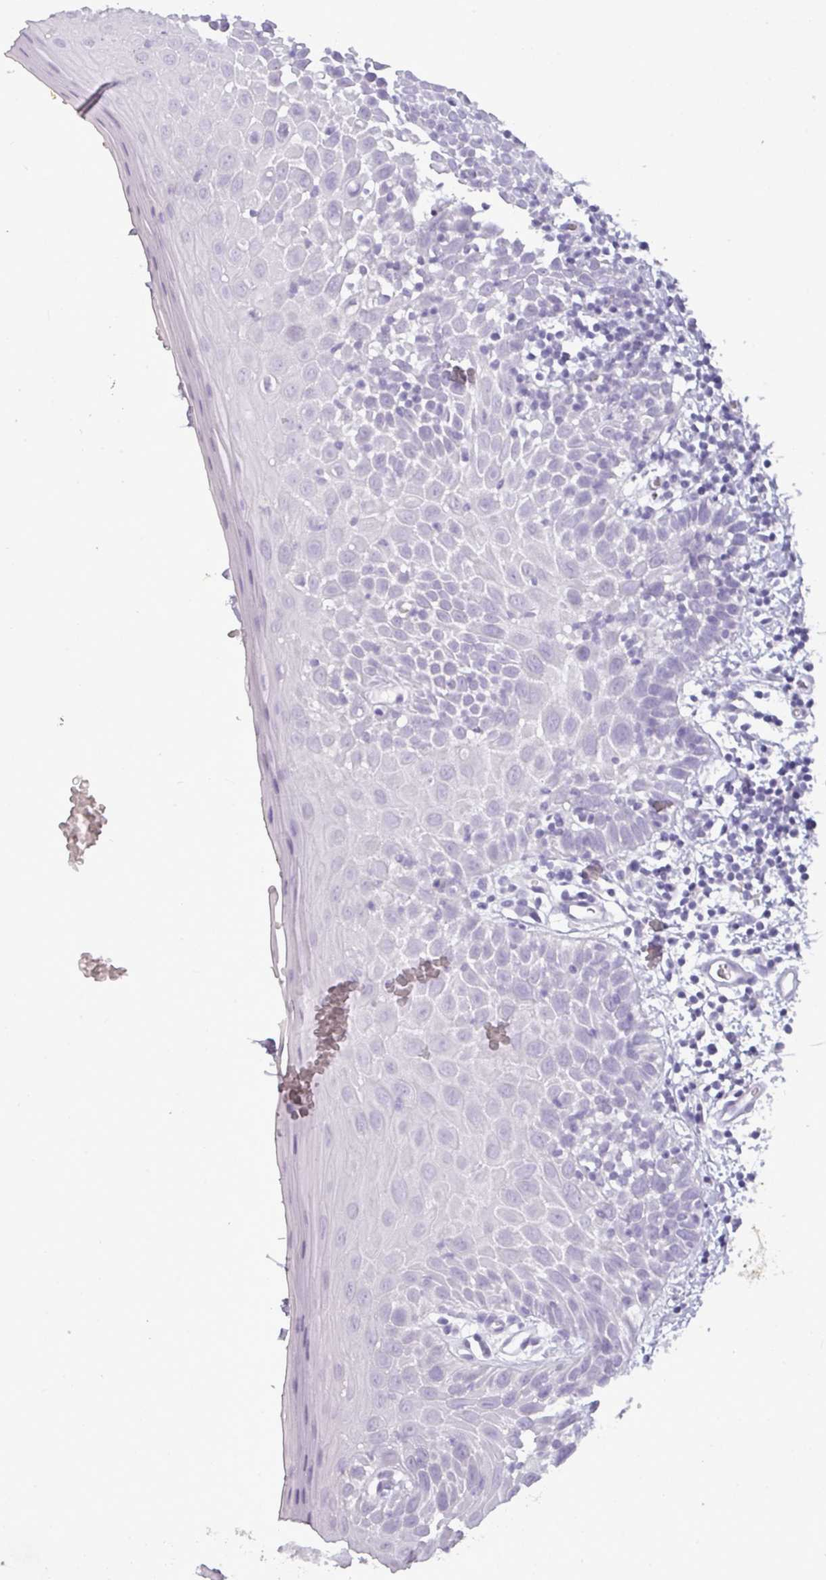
{"staining": {"intensity": "negative", "quantity": "none", "location": "none"}, "tissue": "oral mucosa", "cell_type": "Squamous epithelial cells", "image_type": "normal", "snomed": [{"axis": "morphology", "description": "Normal tissue, NOS"}, {"axis": "morphology", "description": "Squamous cell carcinoma, NOS"}, {"axis": "topography", "description": "Oral tissue"}, {"axis": "topography", "description": "Tounge, NOS"}, {"axis": "topography", "description": "Head-Neck"}], "caption": "Squamous epithelial cells show no significant protein staining in unremarkable oral mucosa.", "gene": "TMEM91", "patient": {"sex": "male", "age": 76}}